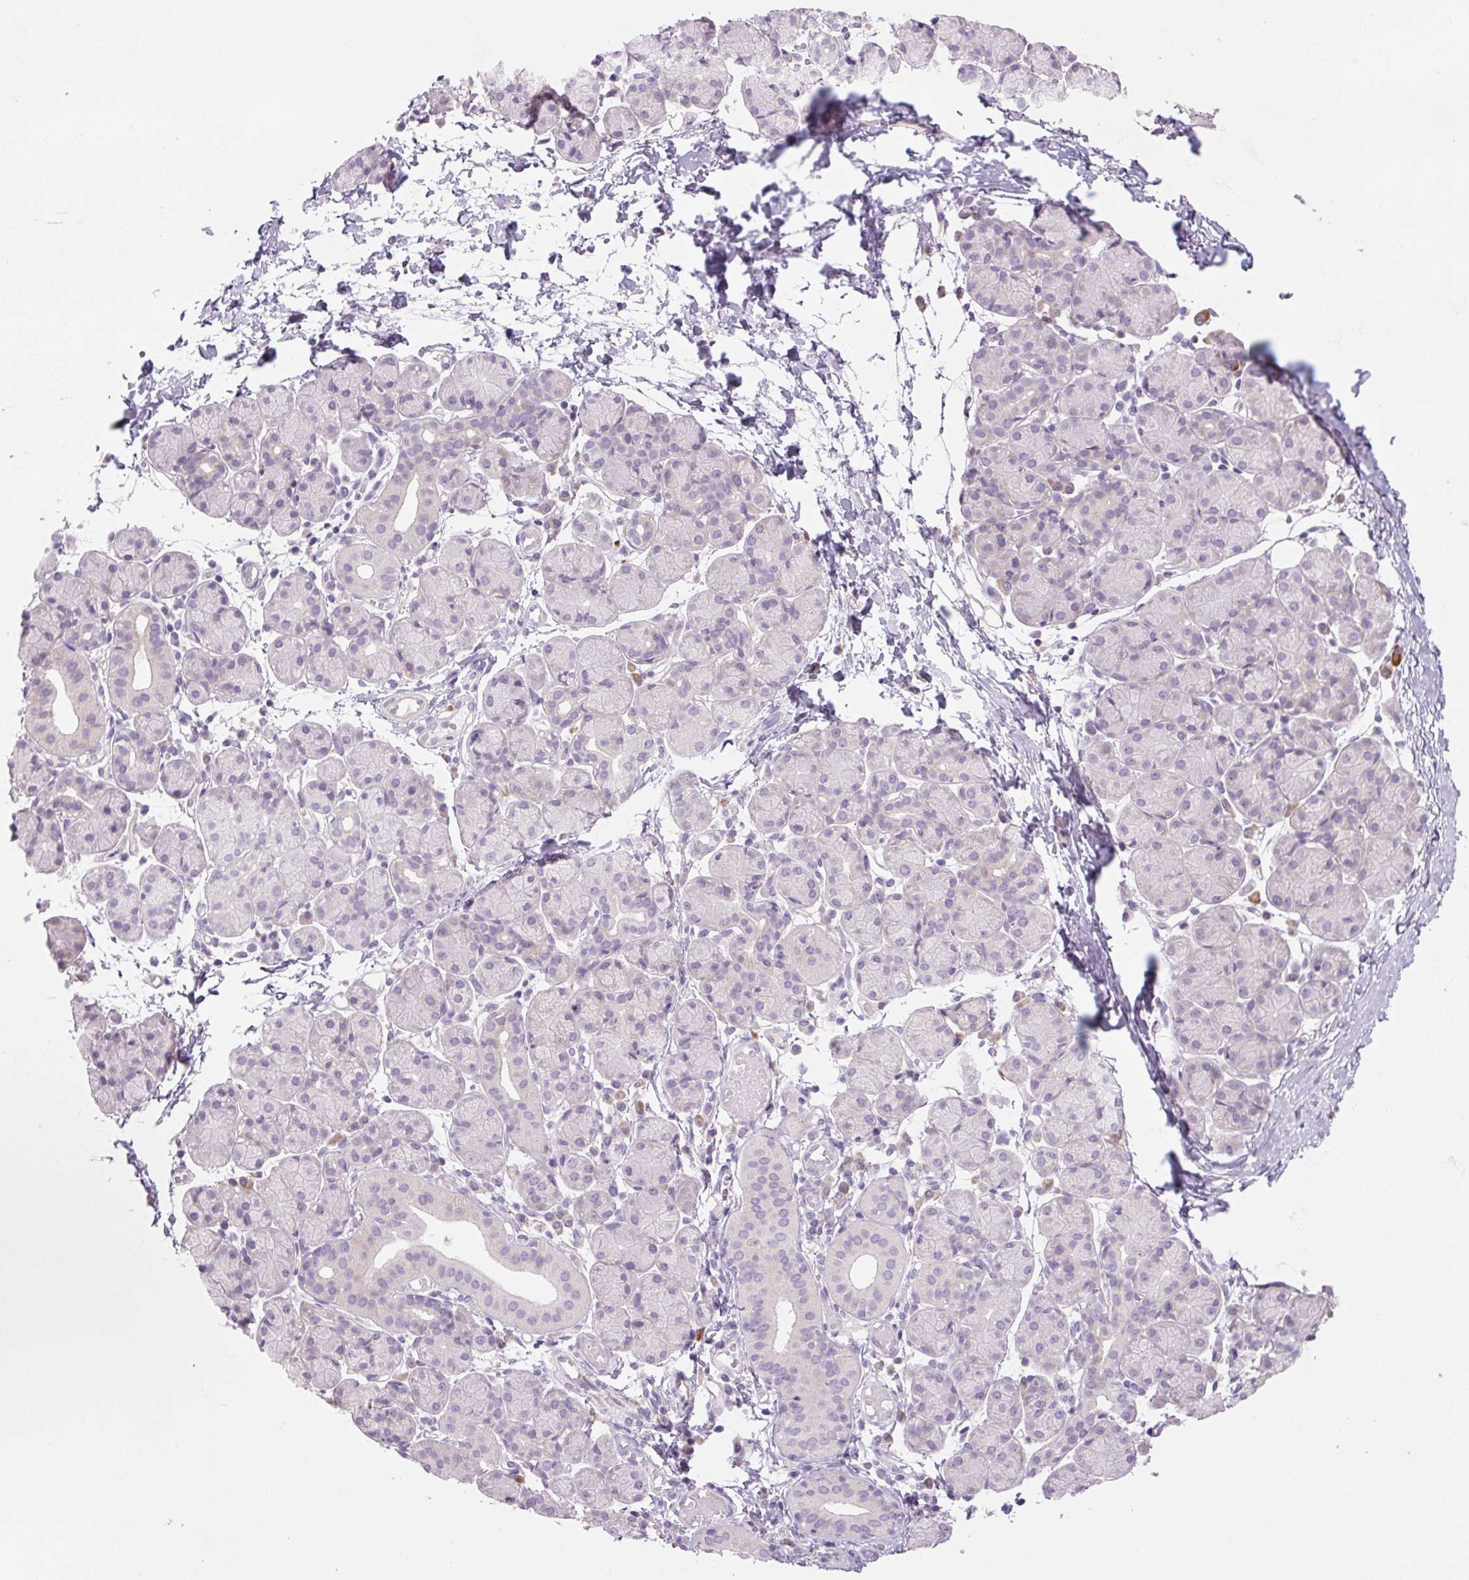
{"staining": {"intensity": "negative", "quantity": "none", "location": "none"}, "tissue": "salivary gland", "cell_type": "Glandular cells", "image_type": "normal", "snomed": [{"axis": "morphology", "description": "Normal tissue, NOS"}, {"axis": "morphology", "description": "Inflammation, NOS"}, {"axis": "topography", "description": "Lymph node"}, {"axis": "topography", "description": "Salivary gland"}], "caption": "This image is of normal salivary gland stained with immunohistochemistry to label a protein in brown with the nuclei are counter-stained blue. There is no expression in glandular cells. (Stains: DAB immunohistochemistry (IHC) with hematoxylin counter stain, Microscopy: brightfield microscopy at high magnification).", "gene": "TMEM100", "patient": {"sex": "male", "age": 3}}